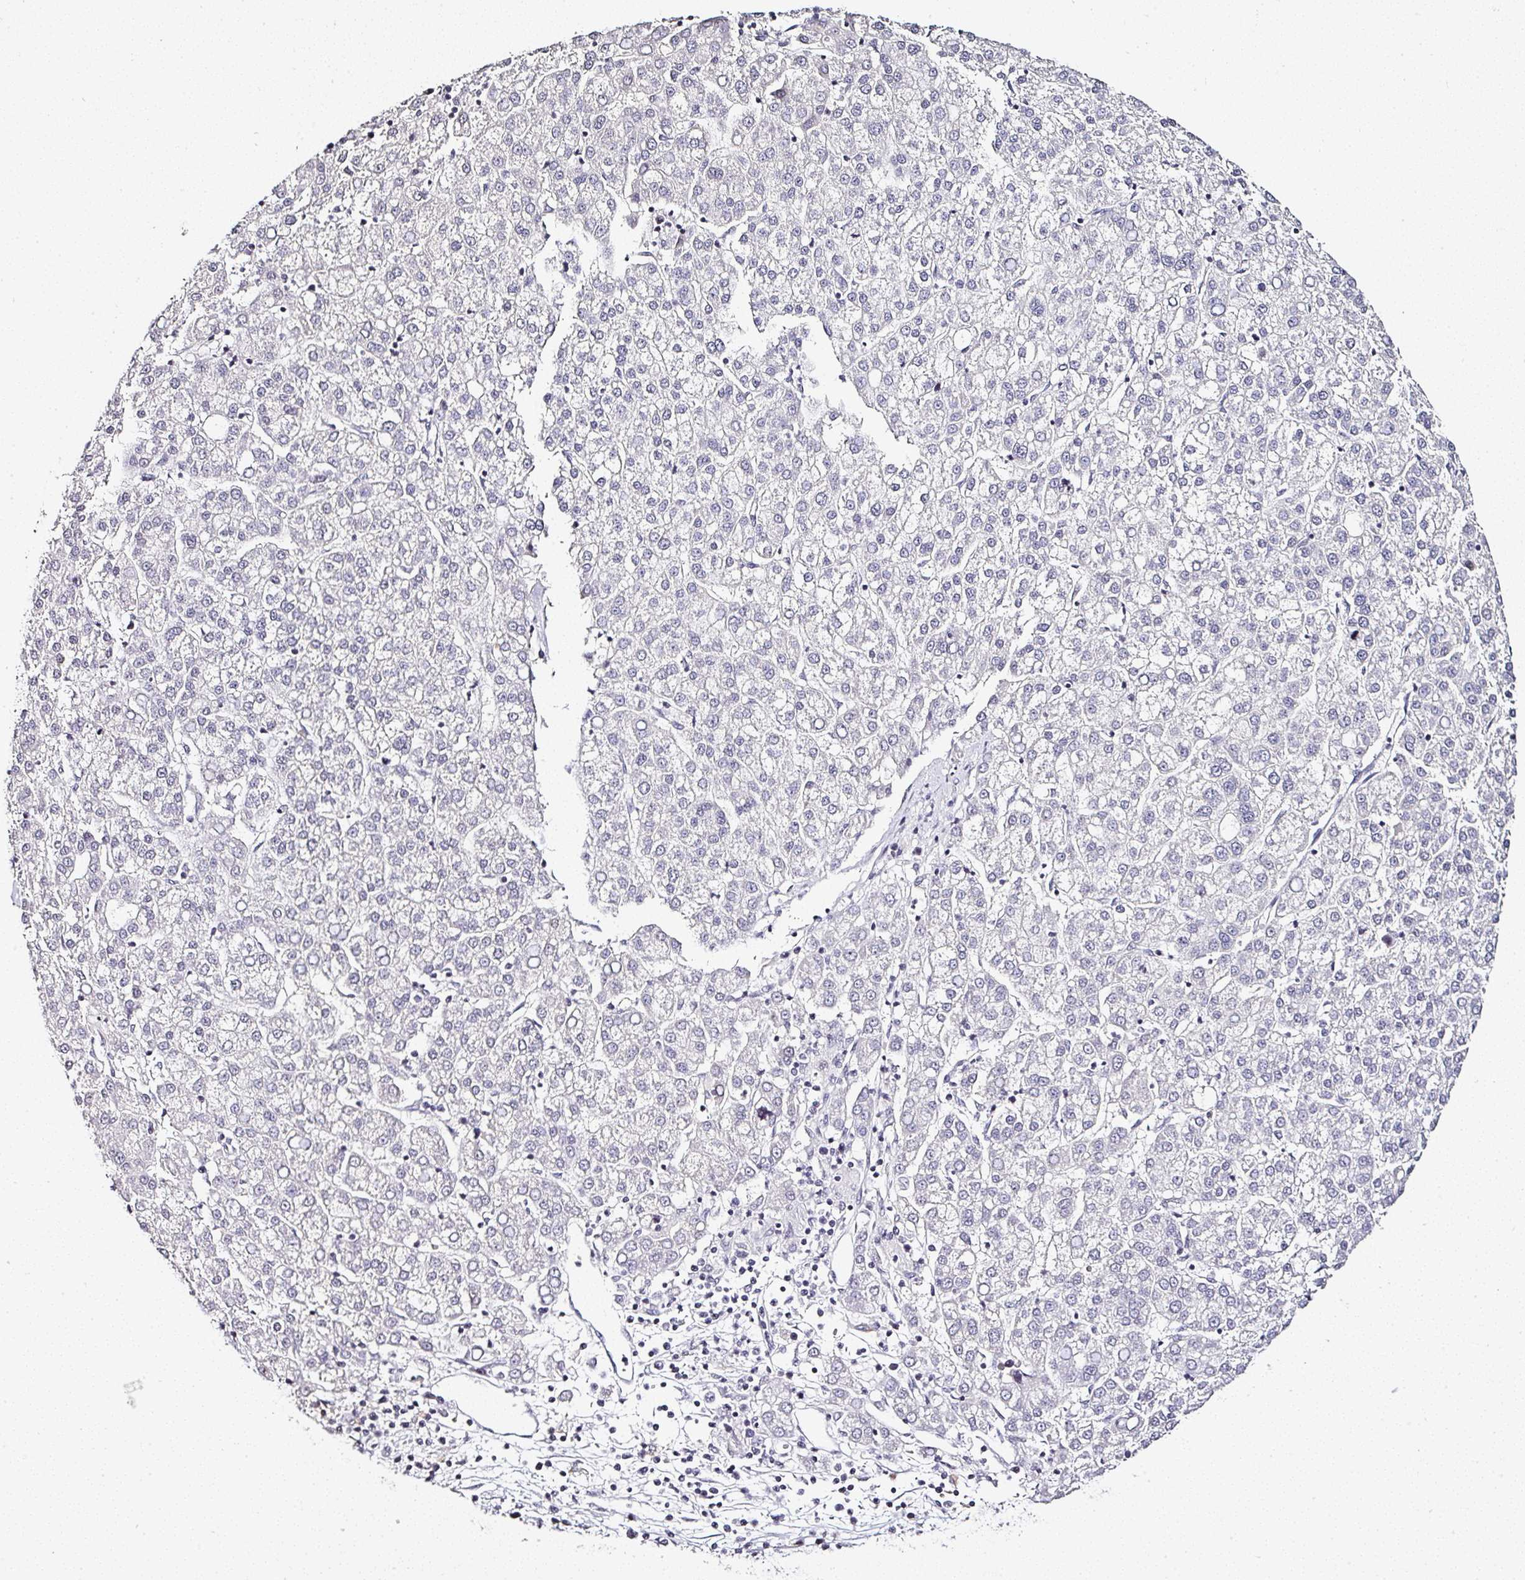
{"staining": {"intensity": "negative", "quantity": "none", "location": "none"}, "tissue": "liver cancer", "cell_type": "Tumor cells", "image_type": "cancer", "snomed": [{"axis": "morphology", "description": "Carcinoma, Hepatocellular, NOS"}, {"axis": "topography", "description": "Liver"}], "caption": "An immunohistochemistry photomicrograph of hepatocellular carcinoma (liver) is shown. There is no staining in tumor cells of hepatocellular carcinoma (liver). (Brightfield microscopy of DAB (3,3'-diaminobenzidine) immunohistochemistry at high magnification).", "gene": "SERPINB3", "patient": {"sex": "female", "age": 58}}